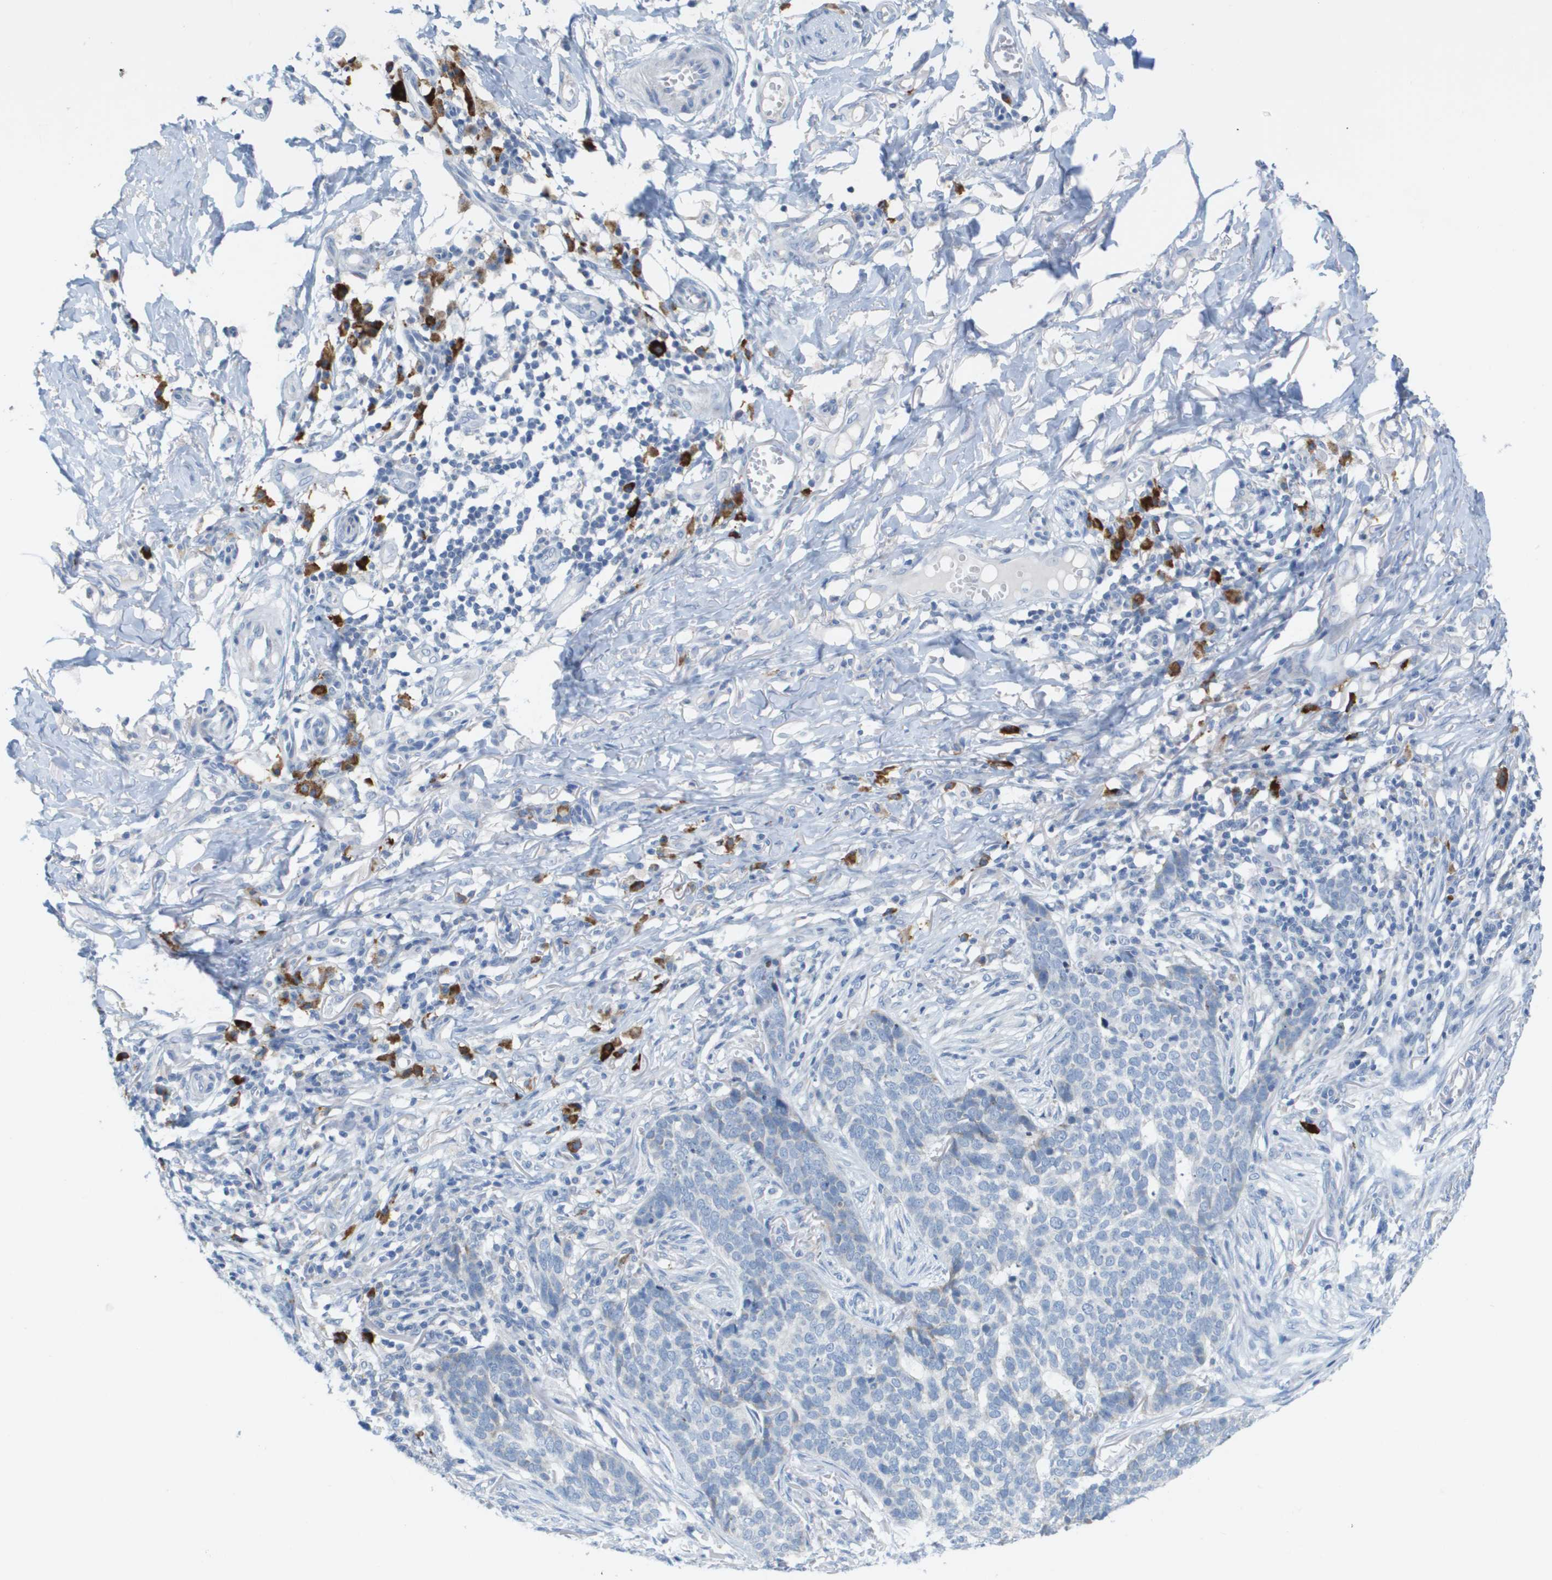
{"staining": {"intensity": "negative", "quantity": "none", "location": "none"}, "tissue": "skin cancer", "cell_type": "Tumor cells", "image_type": "cancer", "snomed": [{"axis": "morphology", "description": "Basal cell carcinoma"}, {"axis": "topography", "description": "Skin"}], "caption": "This is an immunohistochemistry (IHC) image of skin basal cell carcinoma. There is no positivity in tumor cells.", "gene": "CD3G", "patient": {"sex": "male", "age": 85}}